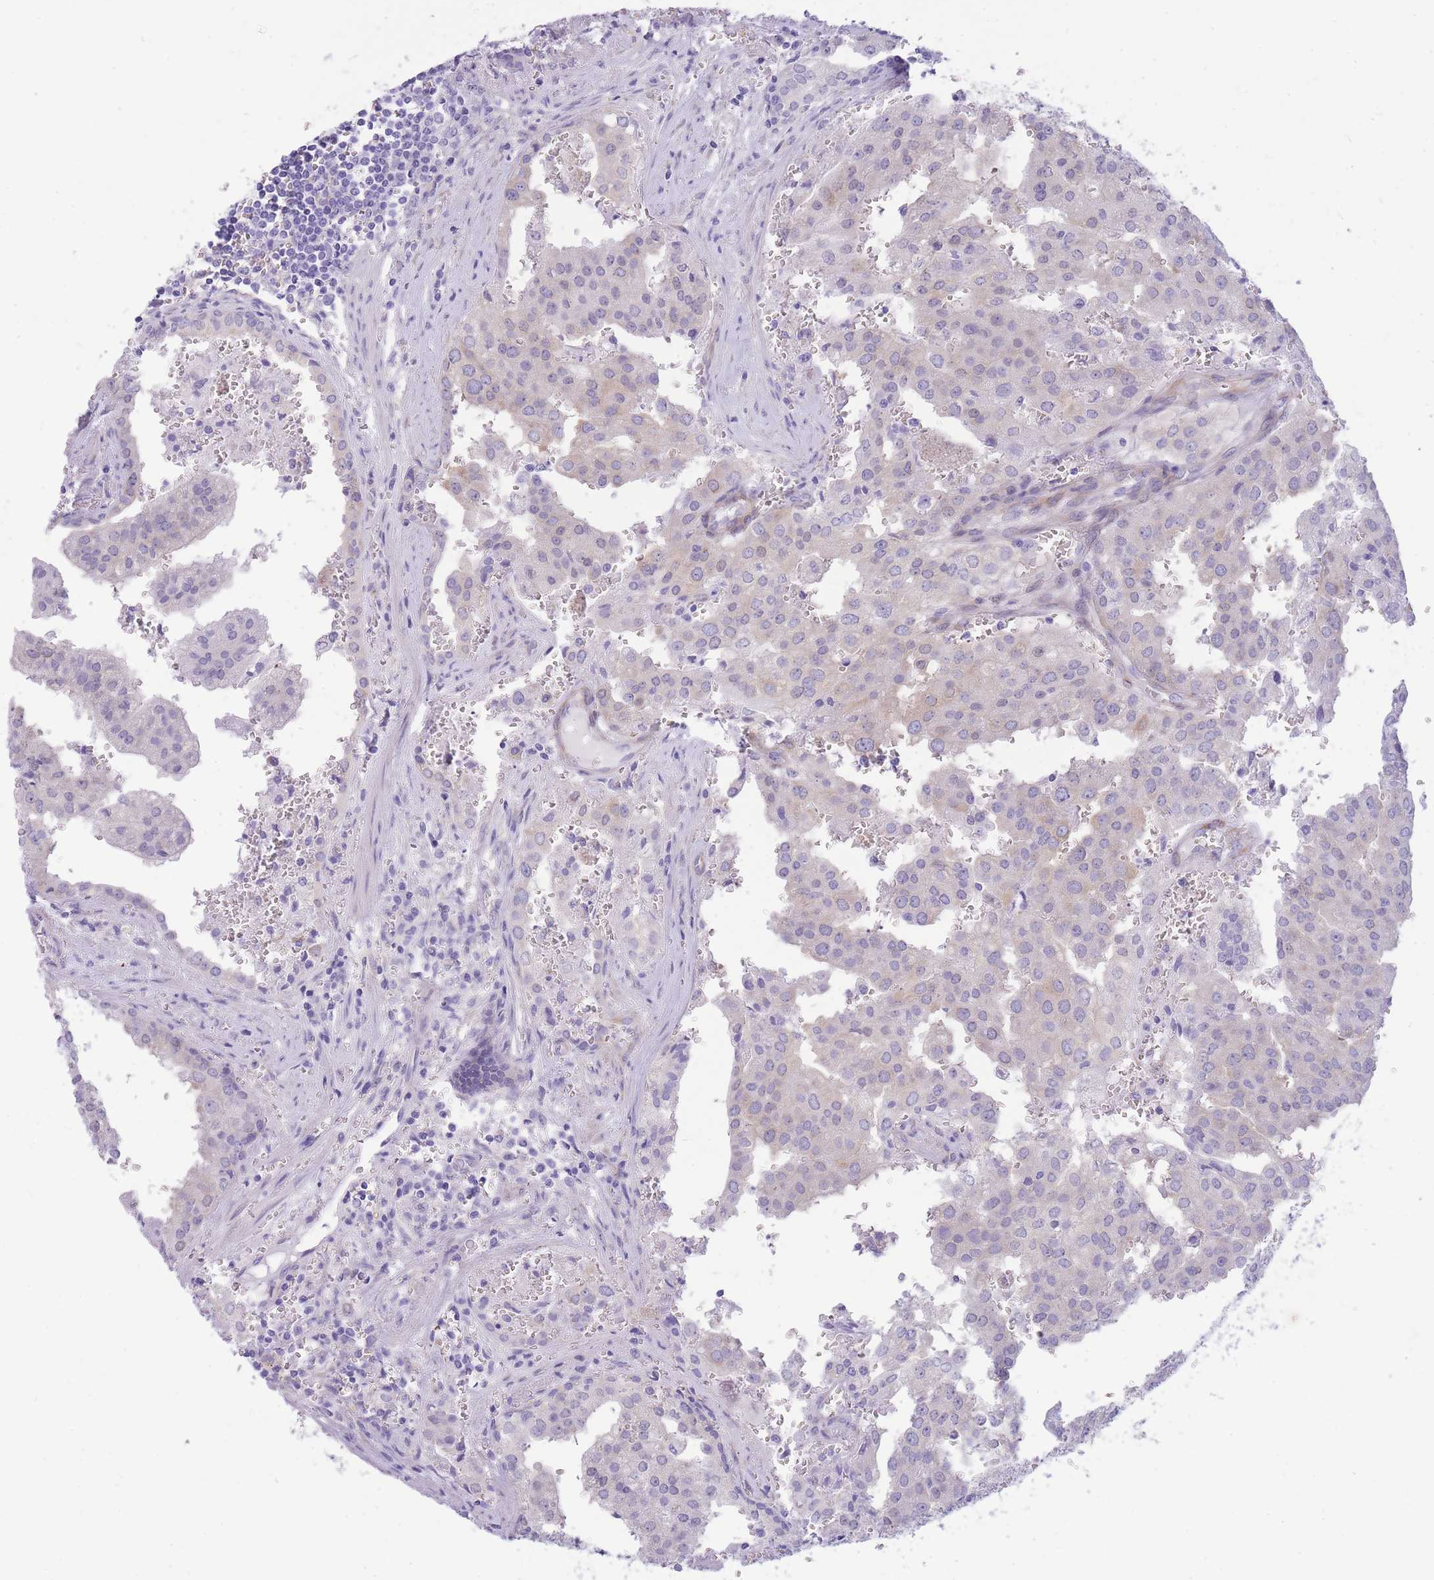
{"staining": {"intensity": "negative", "quantity": "none", "location": "none"}, "tissue": "prostate cancer", "cell_type": "Tumor cells", "image_type": "cancer", "snomed": [{"axis": "morphology", "description": "Adenocarcinoma, High grade"}, {"axis": "topography", "description": "Prostate"}], "caption": "High magnification brightfield microscopy of prostate cancer stained with DAB (3,3'-diaminobenzidine) (brown) and counterstained with hematoxylin (blue): tumor cells show no significant expression.", "gene": "MTSS2", "patient": {"sex": "male", "age": 68}}